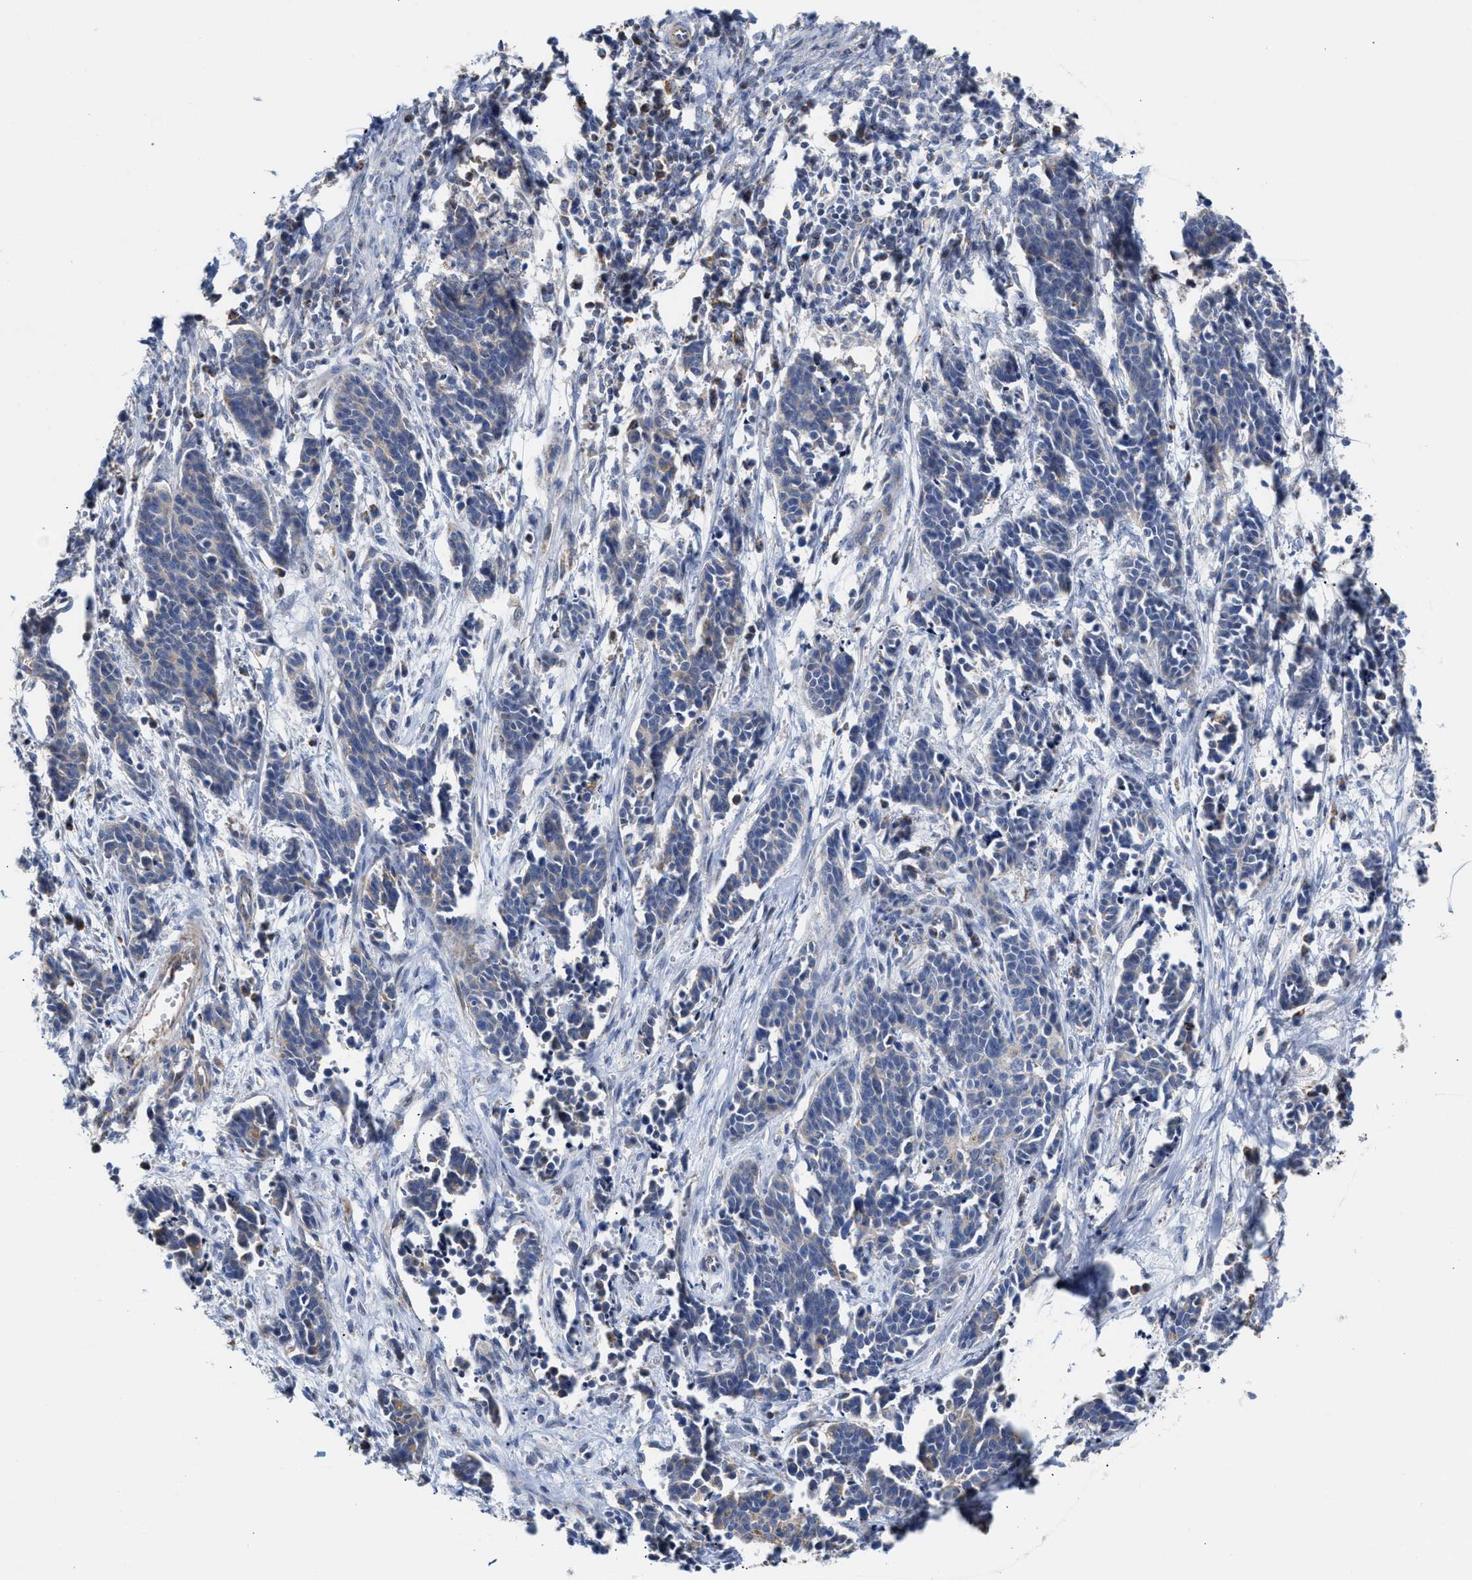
{"staining": {"intensity": "negative", "quantity": "none", "location": "none"}, "tissue": "cervical cancer", "cell_type": "Tumor cells", "image_type": "cancer", "snomed": [{"axis": "morphology", "description": "Squamous cell carcinoma, NOS"}, {"axis": "topography", "description": "Cervix"}], "caption": "Squamous cell carcinoma (cervical) was stained to show a protein in brown. There is no significant staining in tumor cells.", "gene": "JAG1", "patient": {"sex": "female", "age": 35}}